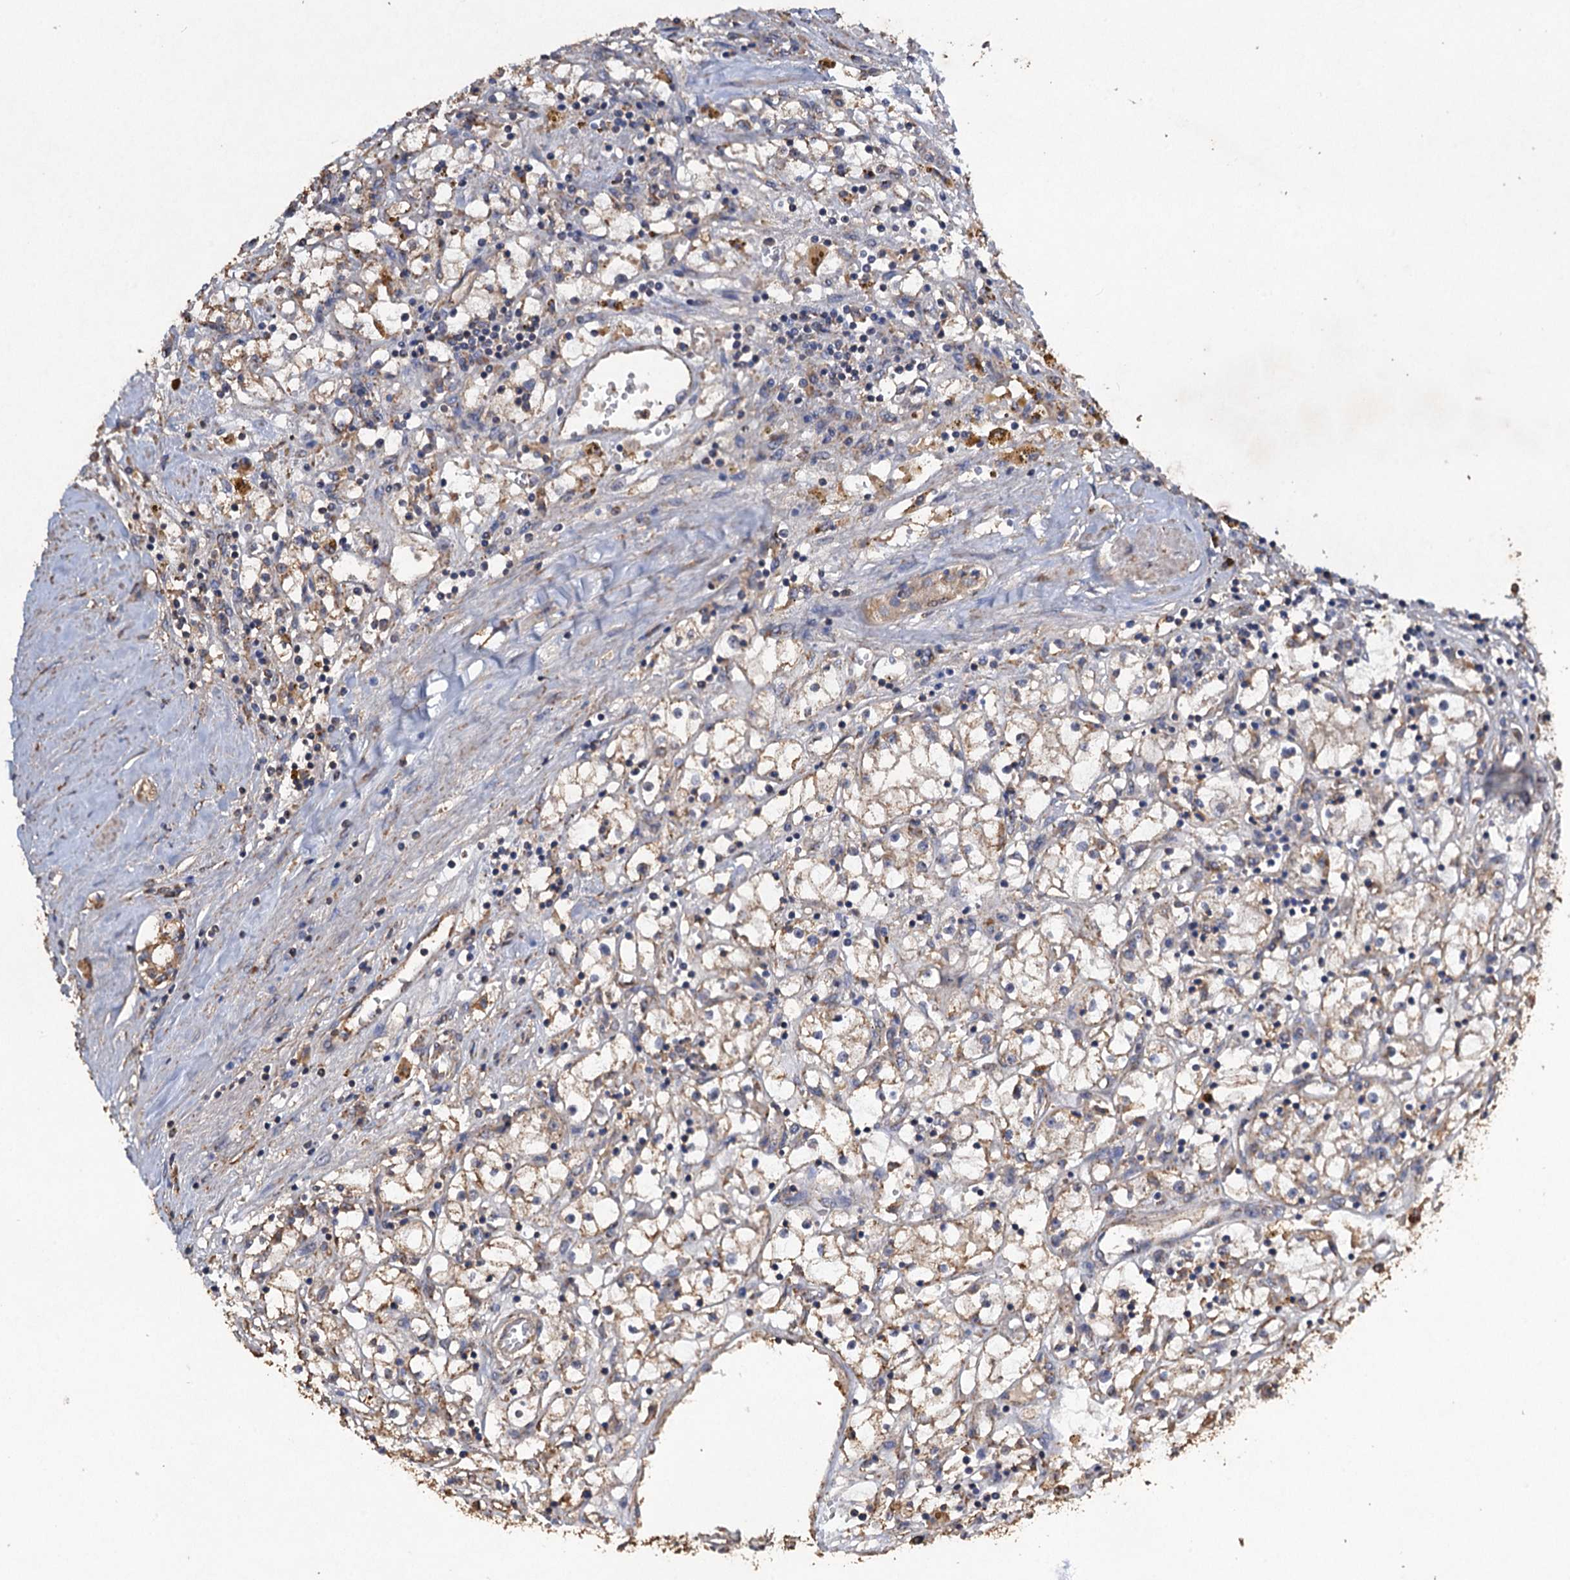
{"staining": {"intensity": "weak", "quantity": "<25%", "location": "cytoplasmic/membranous"}, "tissue": "renal cancer", "cell_type": "Tumor cells", "image_type": "cancer", "snomed": [{"axis": "morphology", "description": "Adenocarcinoma, NOS"}, {"axis": "topography", "description": "Kidney"}], "caption": "Photomicrograph shows no protein staining in tumor cells of renal adenocarcinoma tissue. (DAB immunohistochemistry visualized using brightfield microscopy, high magnification).", "gene": "SCUBE3", "patient": {"sex": "male", "age": 56}}